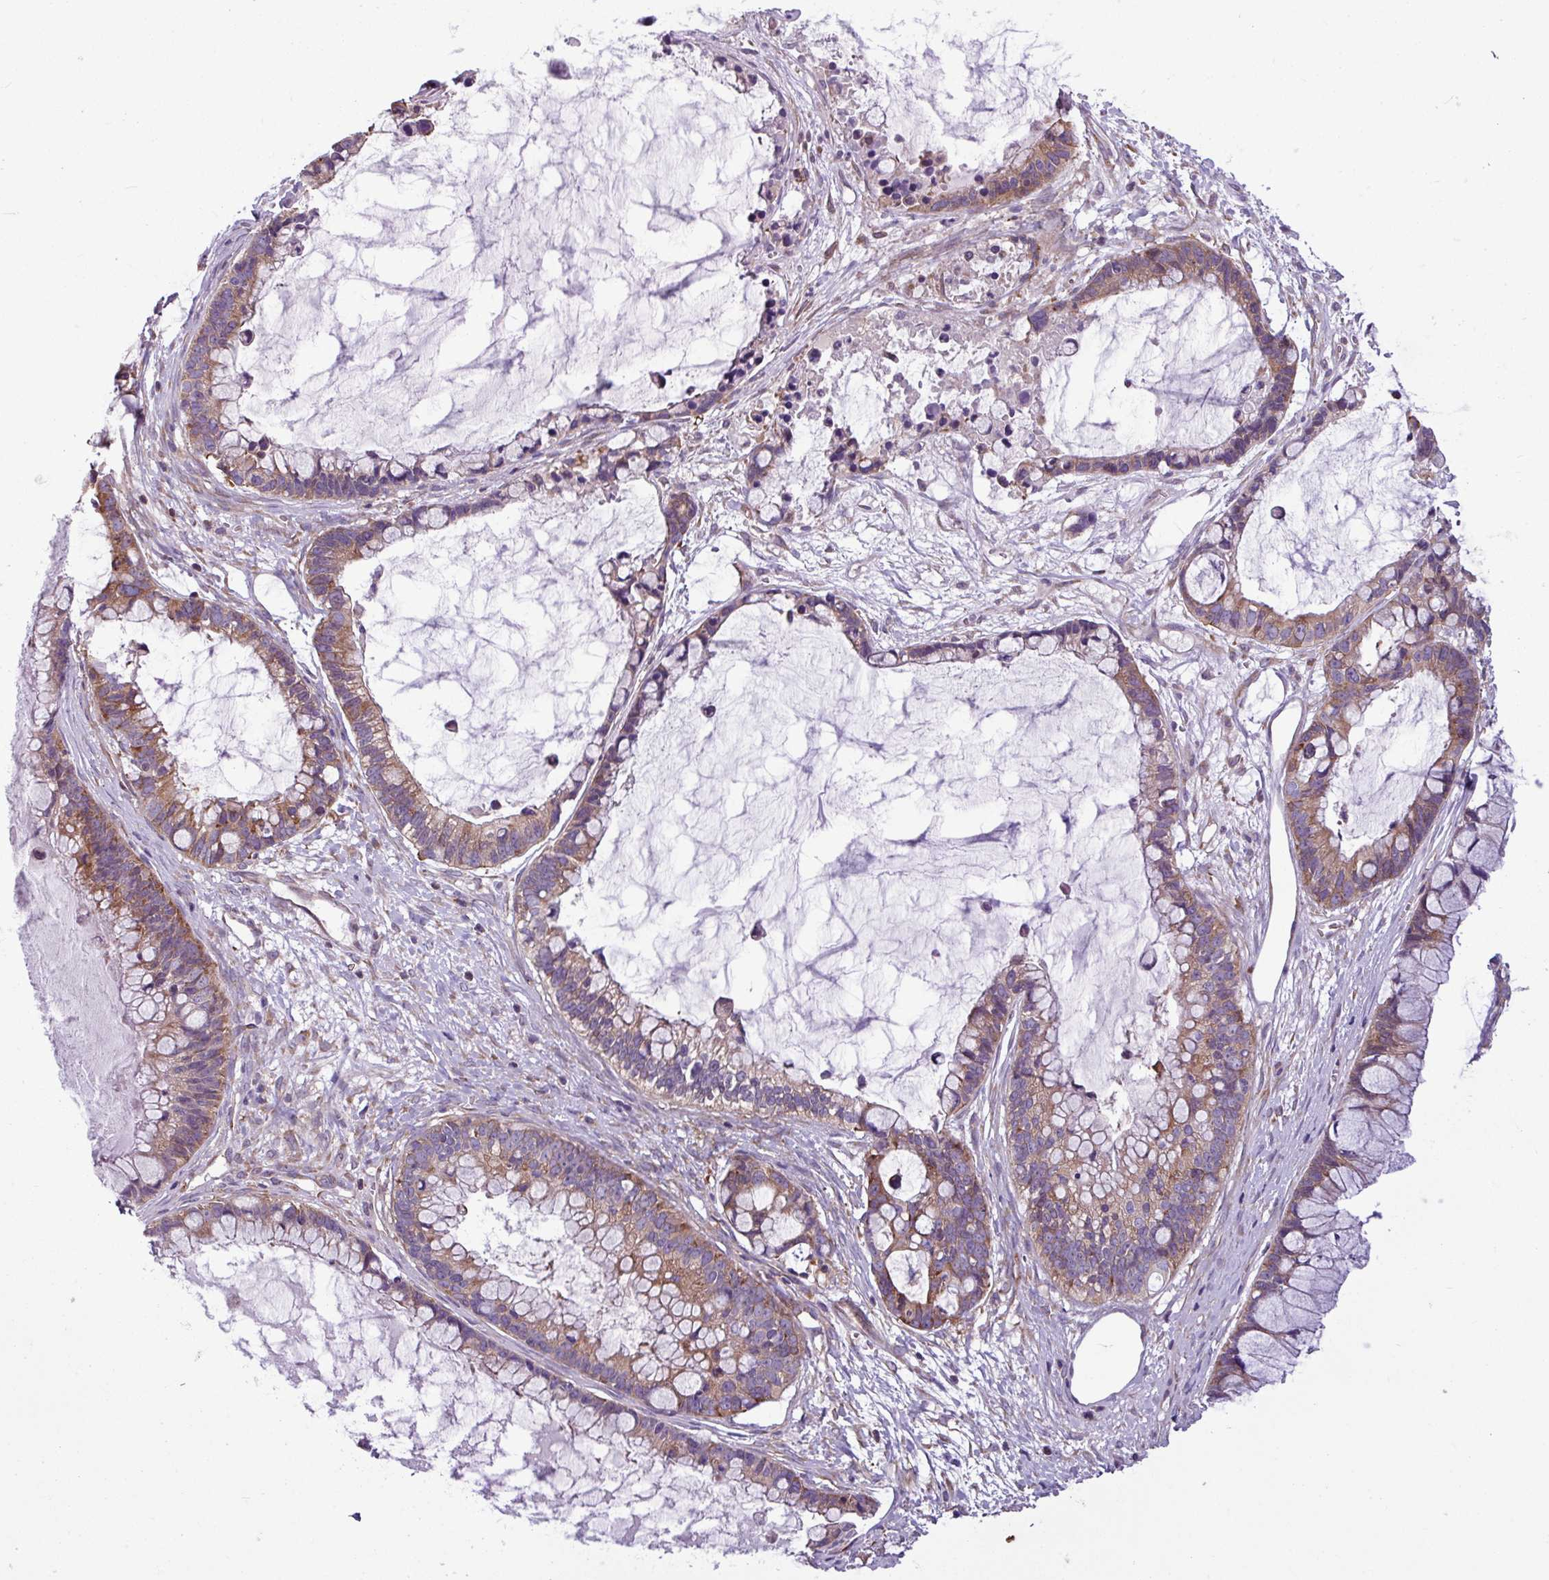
{"staining": {"intensity": "moderate", "quantity": "25%-75%", "location": "cytoplasmic/membranous"}, "tissue": "ovarian cancer", "cell_type": "Tumor cells", "image_type": "cancer", "snomed": [{"axis": "morphology", "description": "Cystadenocarcinoma, mucinous, NOS"}, {"axis": "topography", "description": "Ovary"}], "caption": "Immunohistochemistry of human ovarian mucinous cystadenocarcinoma exhibits medium levels of moderate cytoplasmic/membranous positivity in approximately 25%-75% of tumor cells. The staining was performed using DAB (3,3'-diaminobenzidine) to visualize the protein expression in brown, while the nuclei were stained in blue with hematoxylin (Magnification: 20x).", "gene": "MROH2A", "patient": {"sex": "female", "age": 63}}